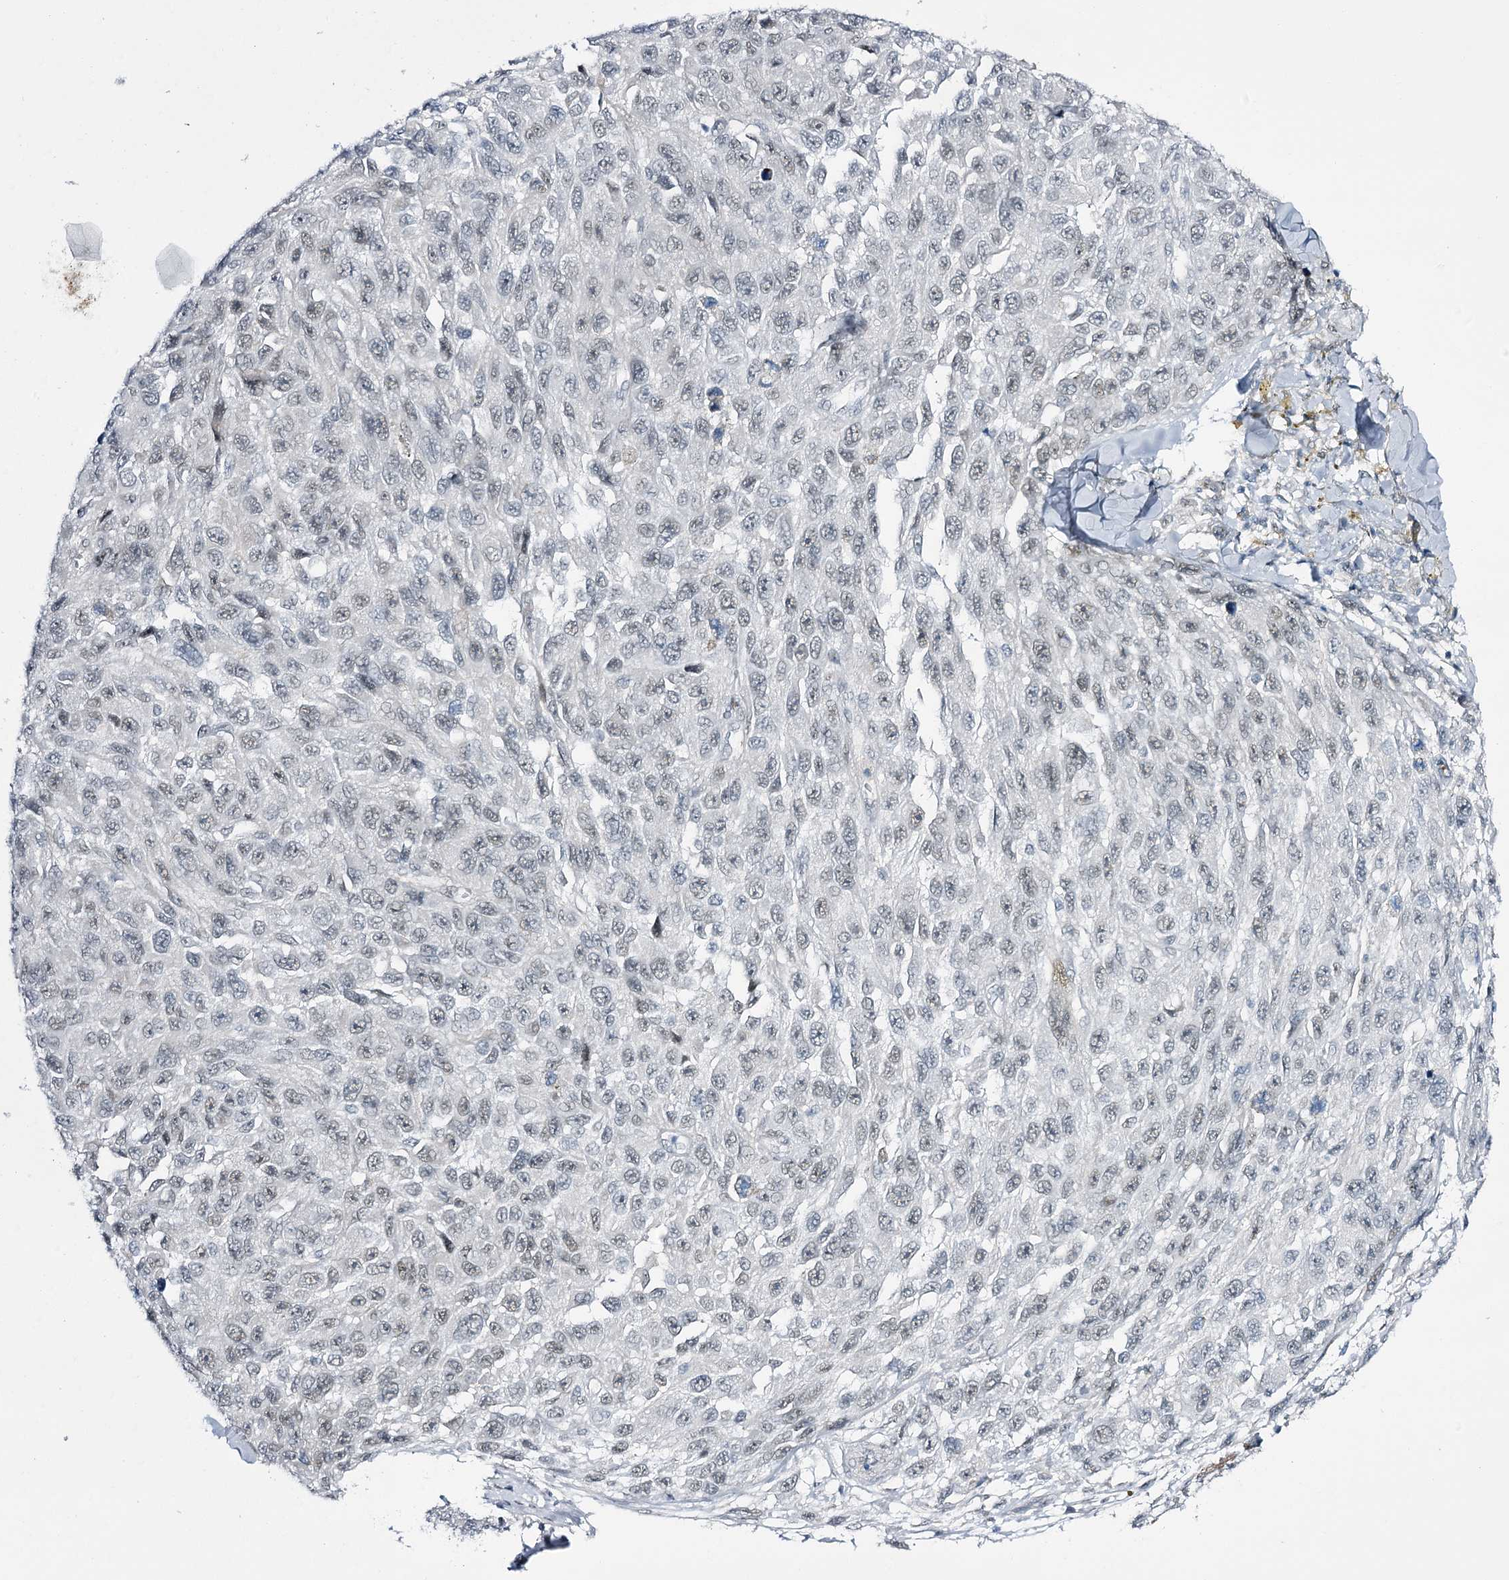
{"staining": {"intensity": "weak", "quantity": "<25%", "location": "nuclear"}, "tissue": "melanoma", "cell_type": "Tumor cells", "image_type": "cancer", "snomed": [{"axis": "morphology", "description": "Normal tissue, NOS"}, {"axis": "morphology", "description": "Malignant melanoma, NOS"}, {"axis": "topography", "description": "Skin"}], "caption": "High magnification brightfield microscopy of melanoma stained with DAB (brown) and counterstained with hematoxylin (blue): tumor cells show no significant staining.", "gene": "RBM15B", "patient": {"sex": "female", "age": 96}}